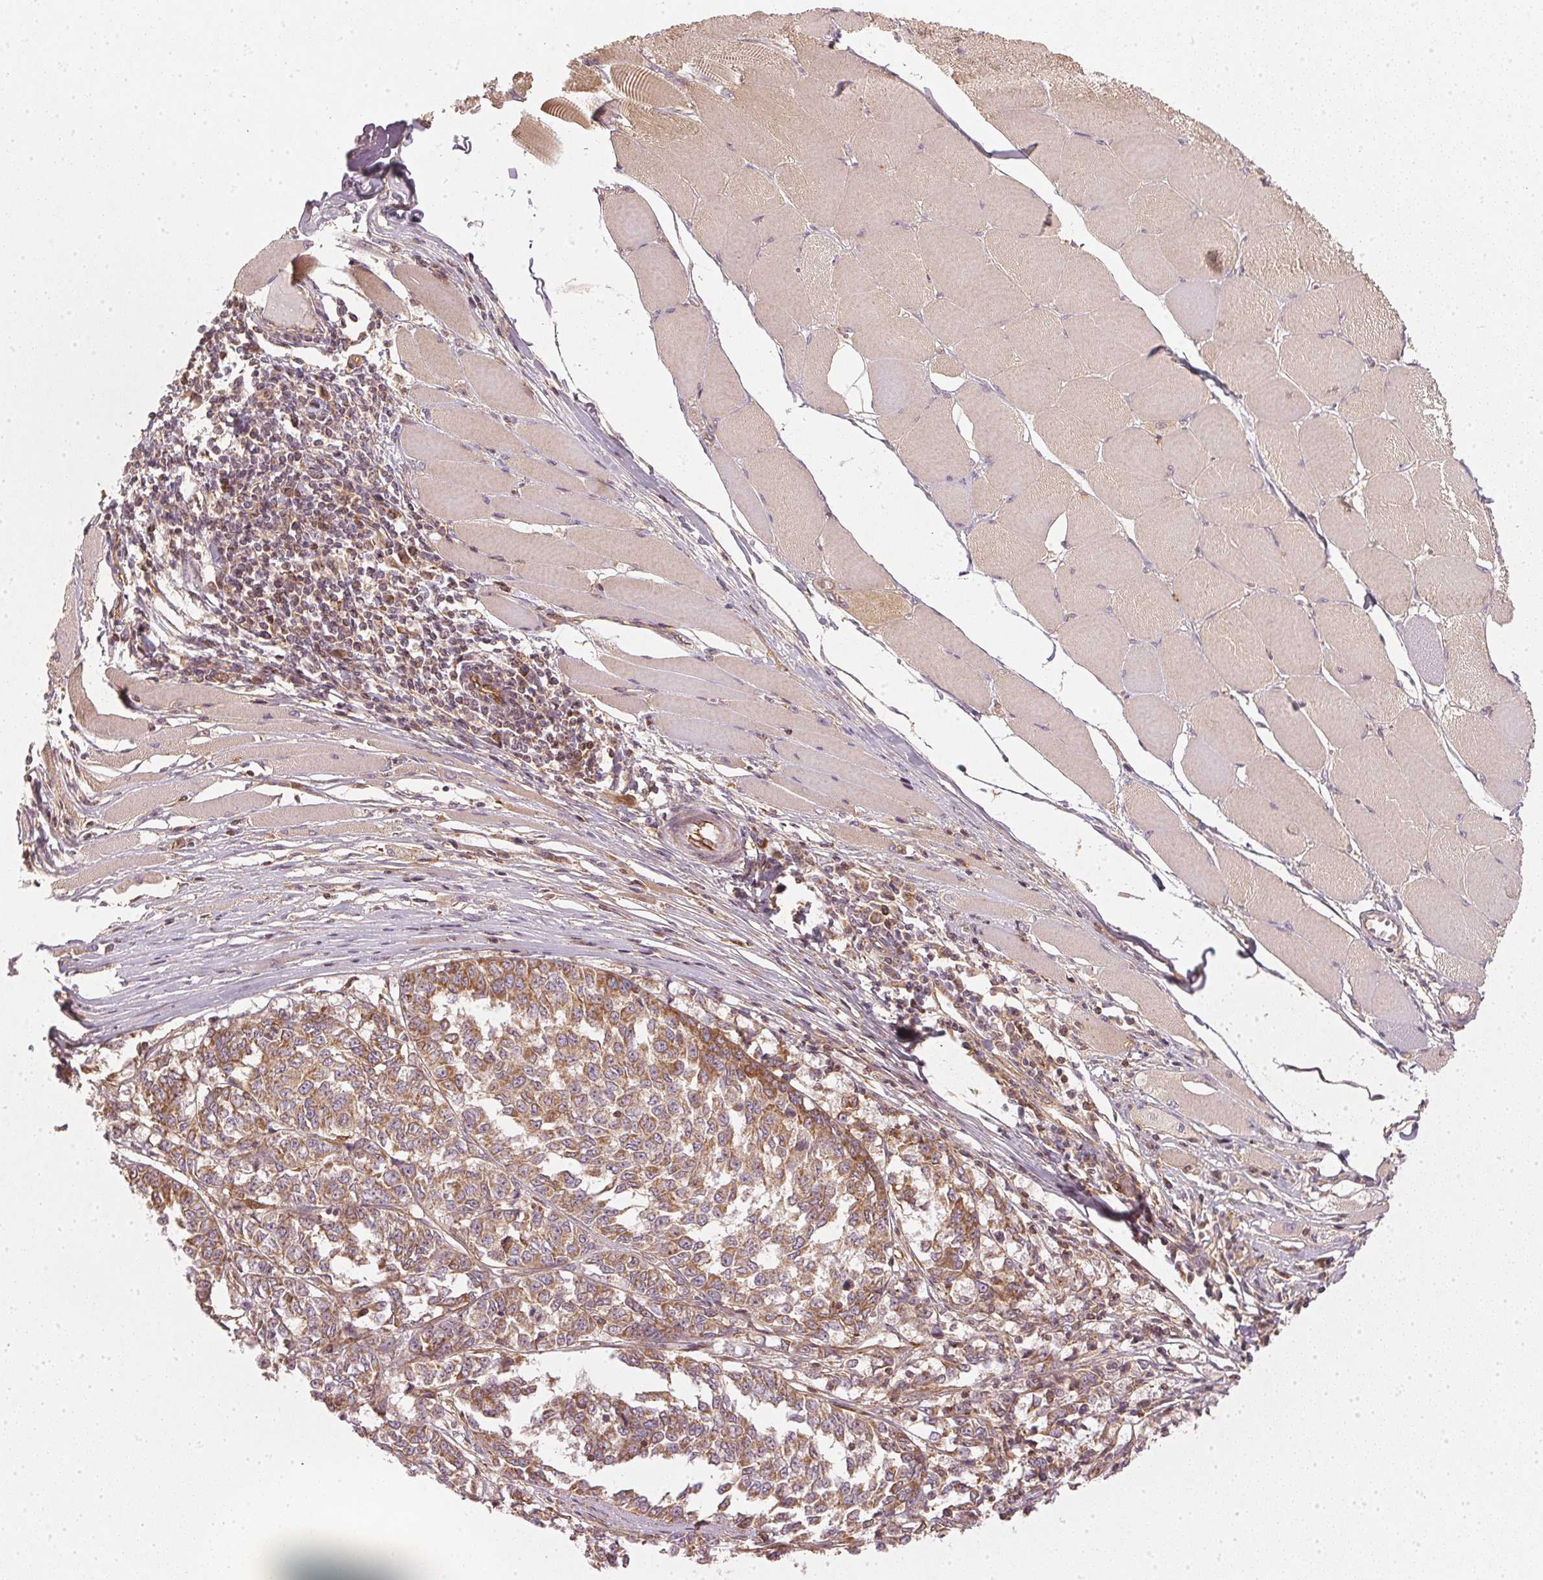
{"staining": {"intensity": "moderate", "quantity": ">75%", "location": "cytoplasmic/membranous"}, "tissue": "melanoma", "cell_type": "Tumor cells", "image_type": "cancer", "snomed": [{"axis": "morphology", "description": "Malignant melanoma, NOS"}, {"axis": "topography", "description": "Skin"}], "caption": "High-magnification brightfield microscopy of melanoma stained with DAB (3,3'-diaminobenzidine) (brown) and counterstained with hematoxylin (blue). tumor cells exhibit moderate cytoplasmic/membranous expression is appreciated in about>75% of cells.", "gene": "NADK2", "patient": {"sex": "female", "age": 72}}